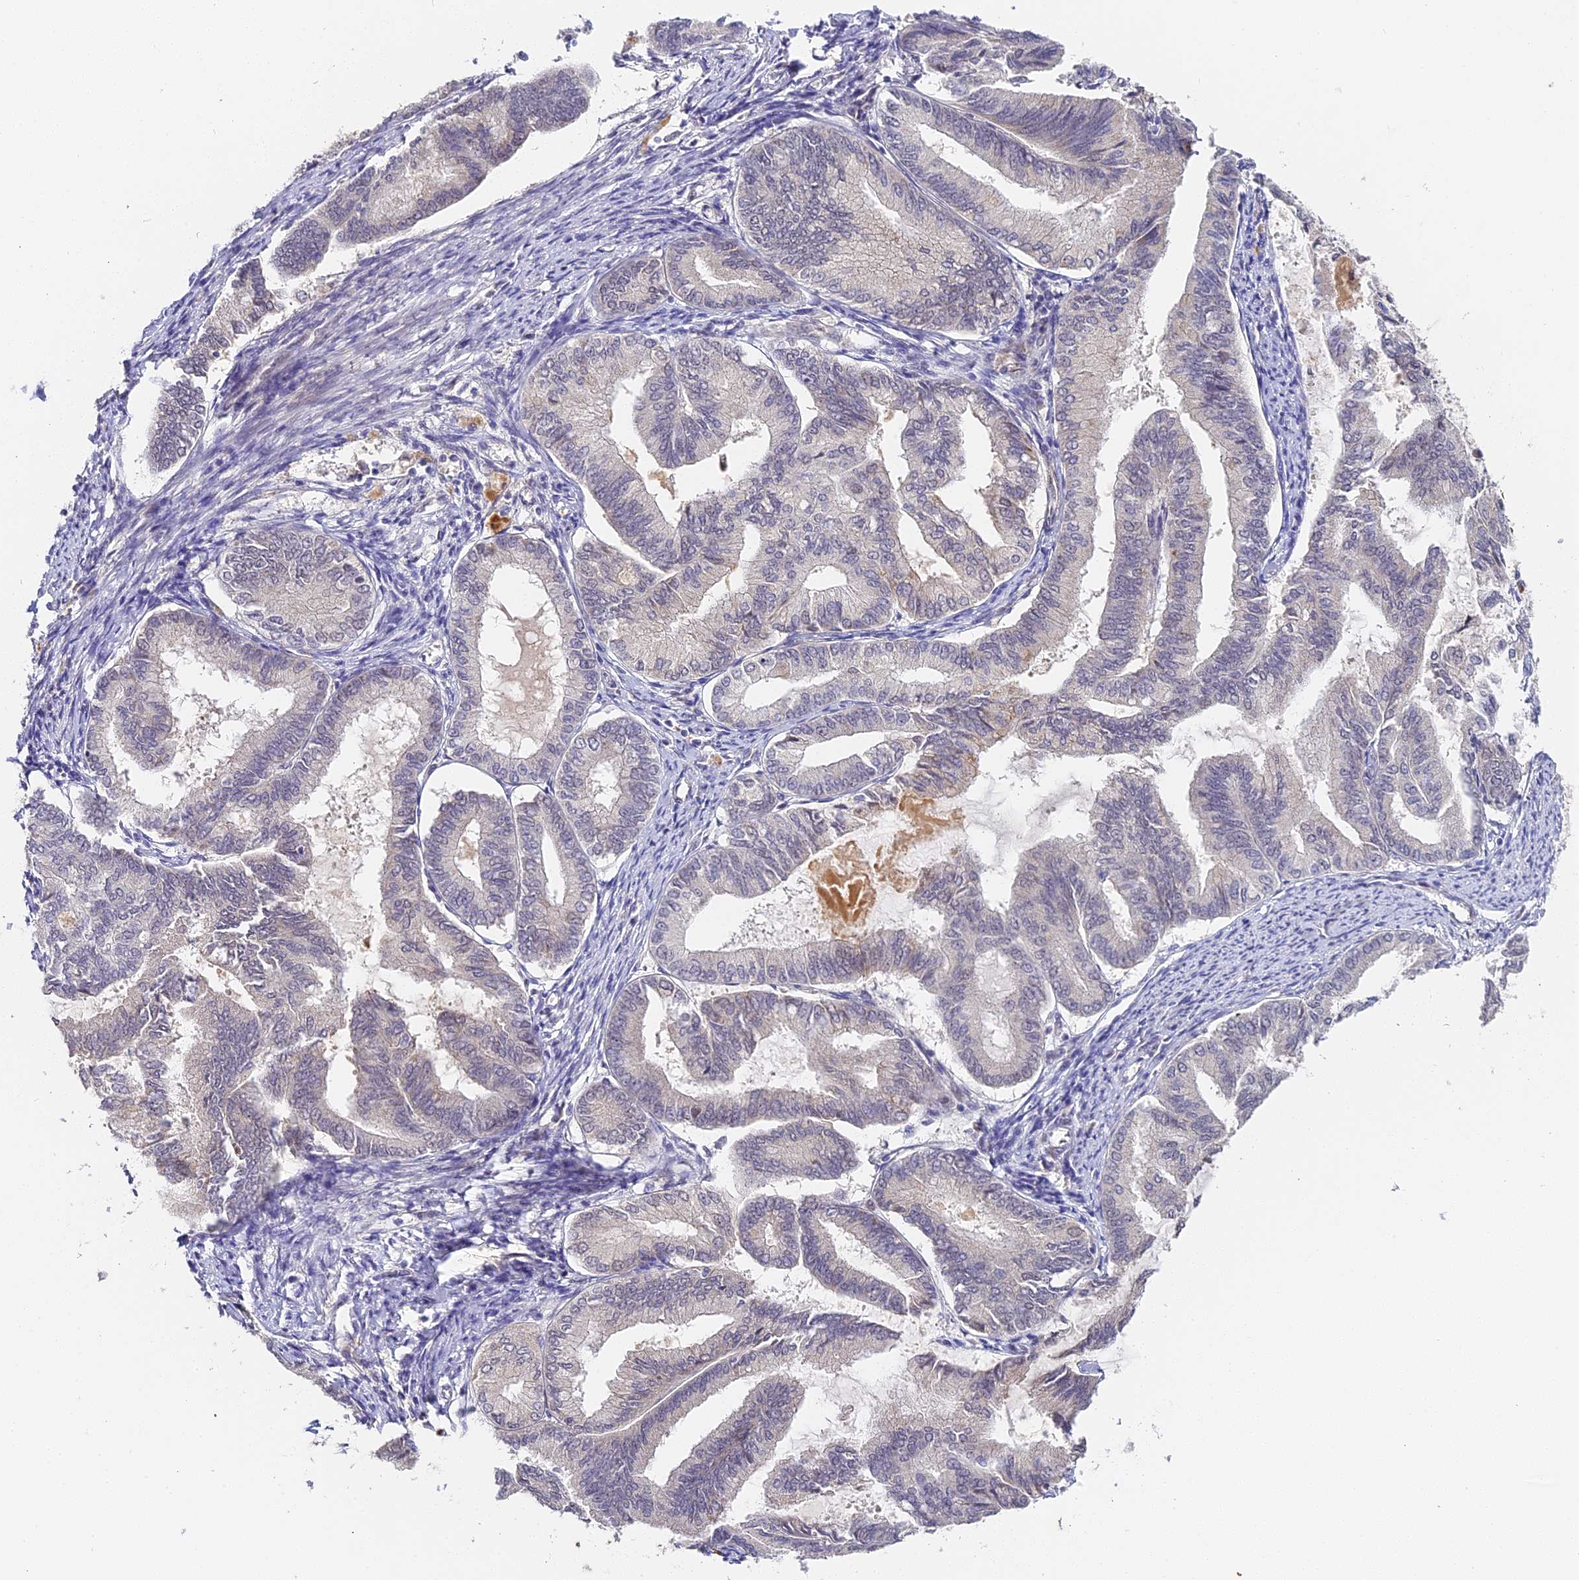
{"staining": {"intensity": "negative", "quantity": "none", "location": "none"}, "tissue": "endometrial cancer", "cell_type": "Tumor cells", "image_type": "cancer", "snomed": [{"axis": "morphology", "description": "Adenocarcinoma, NOS"}, {"axis": "topography", "description": "Endometrium"}], "caption": "Tumor cells show no significant expression in endometrial adenocarcinoma.", "gene": "IMPACT", "patient": {"sex": "female", "age": 86}}